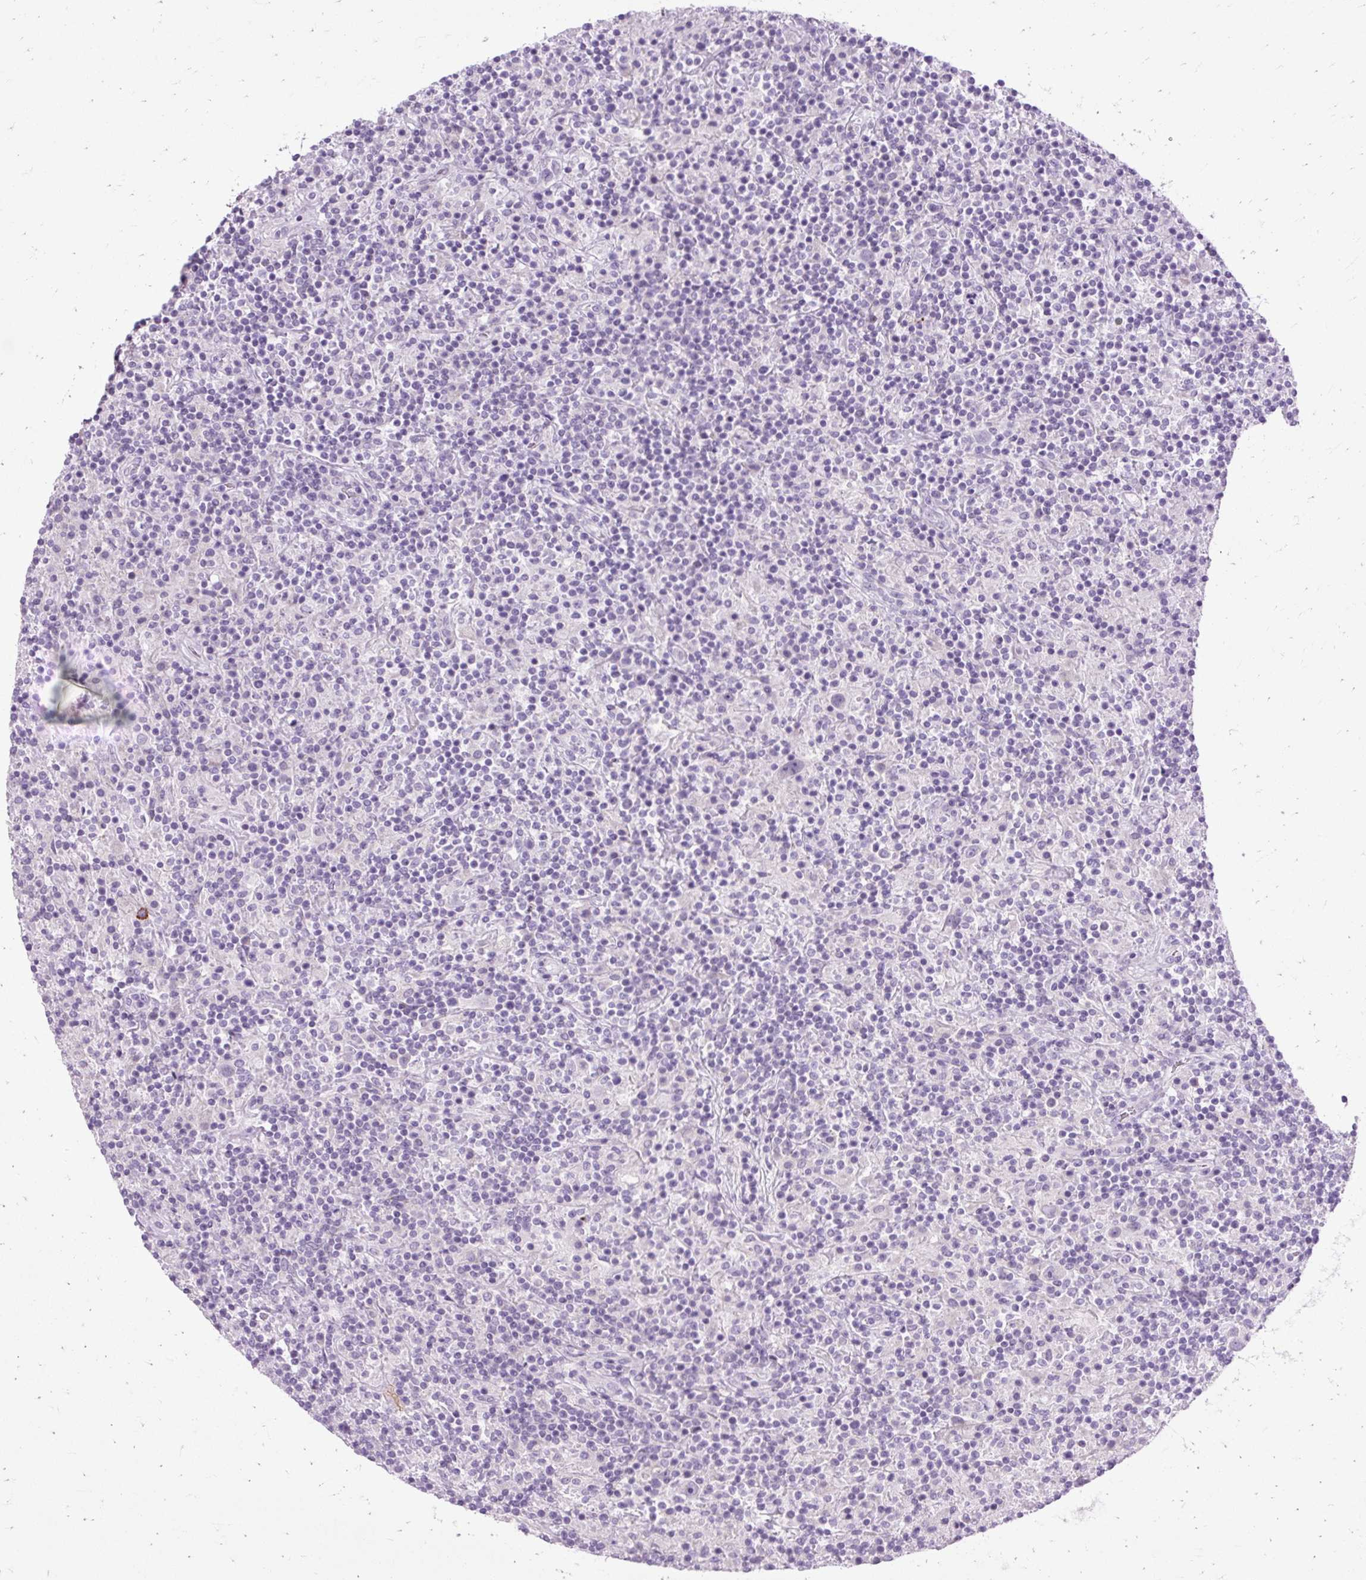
{"staining": {"intensity": "negative", "quantity": "none", "location": "none"}, "tissue": "lymphoma", "cell_type": "Tumor cells", "image_type": "cancer", "snomed": [{"axis": "morphology", "description": "Hodgkin's disease, NOS"}, {"axis": "topography", "description": "Lymph node"}], "caption": "The photomicrograph exhibits no significant positivity in tumor cells of Hodgkin's disease.", "gene": "ARRDC2", "patient": {"sex": "male", "age": 70}}